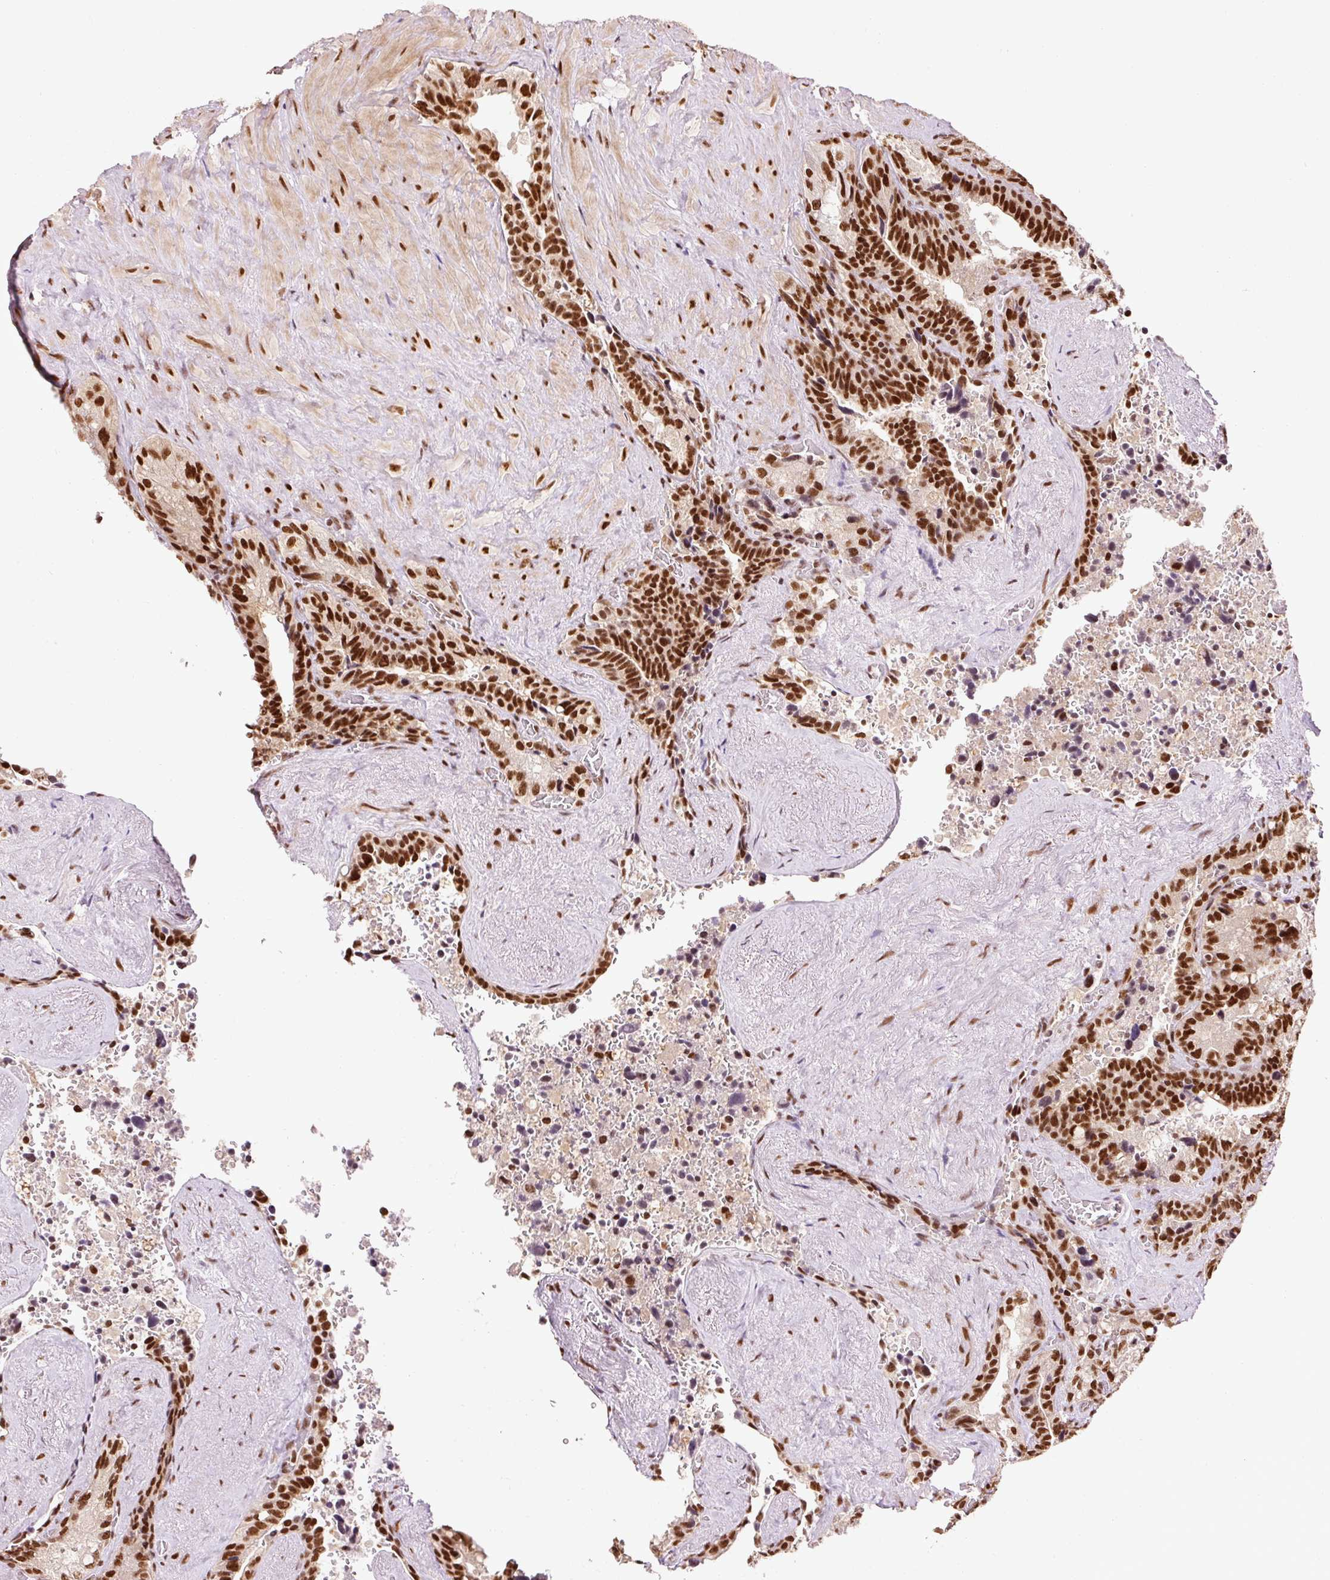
{"staining": {"intensity": "strong", "quantity": ">75%", "location": "nuclear"}, "tissue": "seminal vesicle", "cell_type": "Glandular cells", "image_type": "normal", "snomed": [{"axis": "morphology", "description": "Normal tissue, NOS"}, {"axis": "topography", "description": "Seminal veicle"}], "caption": "This histopathology image shows immunohistochemistry staining of normal seminal vesicle, with high strong nuclear staining in about >75% of glandular cells.", "gene": "ZBTB44", "patient": {"sex": "male", "age": 68}}